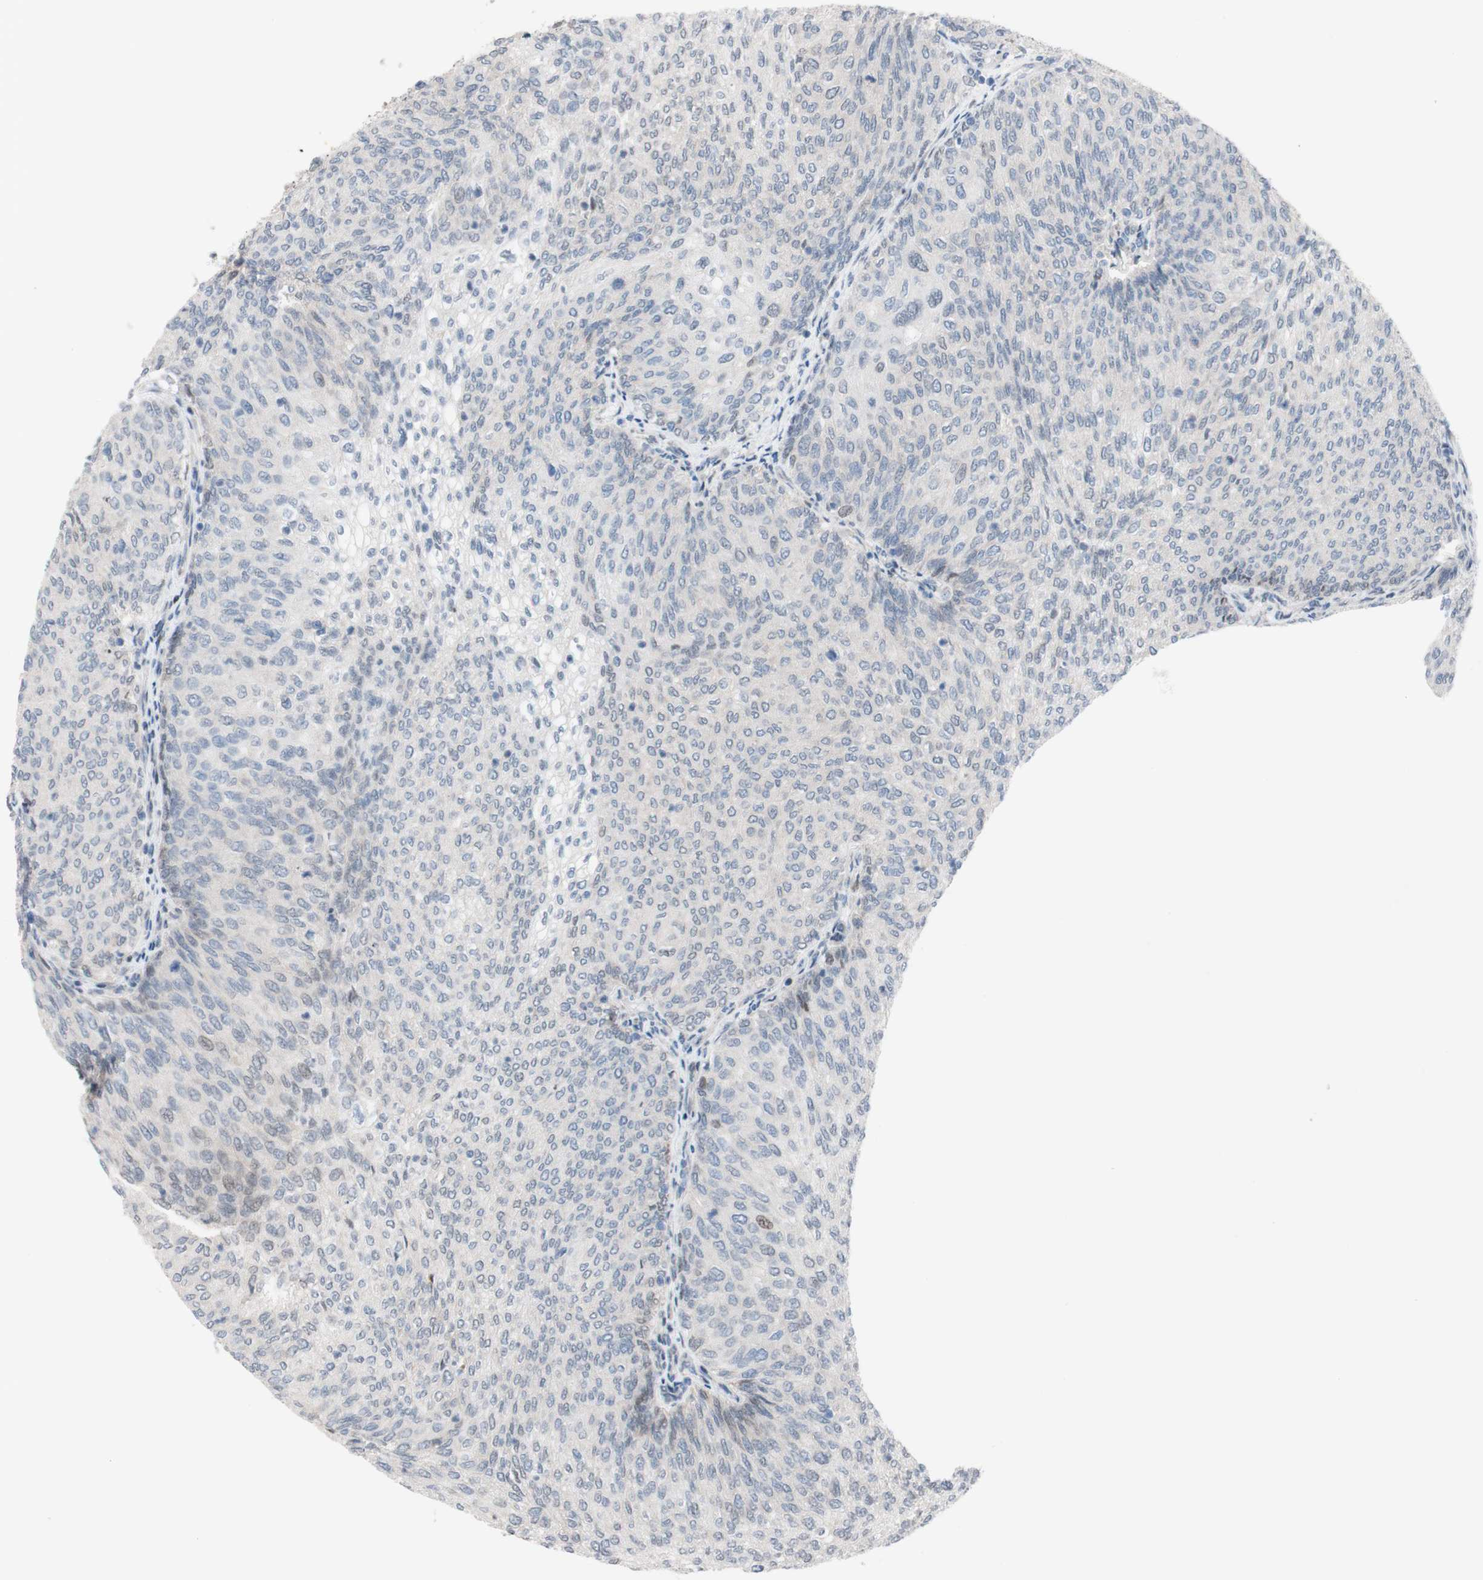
{"staining": {"intensity": "negative", "quantity": "none", "location": "none"}, "tissue": "urothelial cancer", "cell_type": "Tumor cells", "image_type": "cancer", "snomed": [{"axis": "morphology", "description": "Urothelial carcinoma, Low grade"}, {"axis": "topography", "description": "Urinary bladder"}], "caption": "Histopathology image shows no protein staining in tumor cells of urothelial cancer tissue. Brightfield microscopy of immunohistochemistry stained with DAB (3,3'-diaminobenzidine) (brown) and hematoxylin (blue), captured at high magnification.", "gene": "PHTF2", "patient": {"sex": "female", "age": 79}}